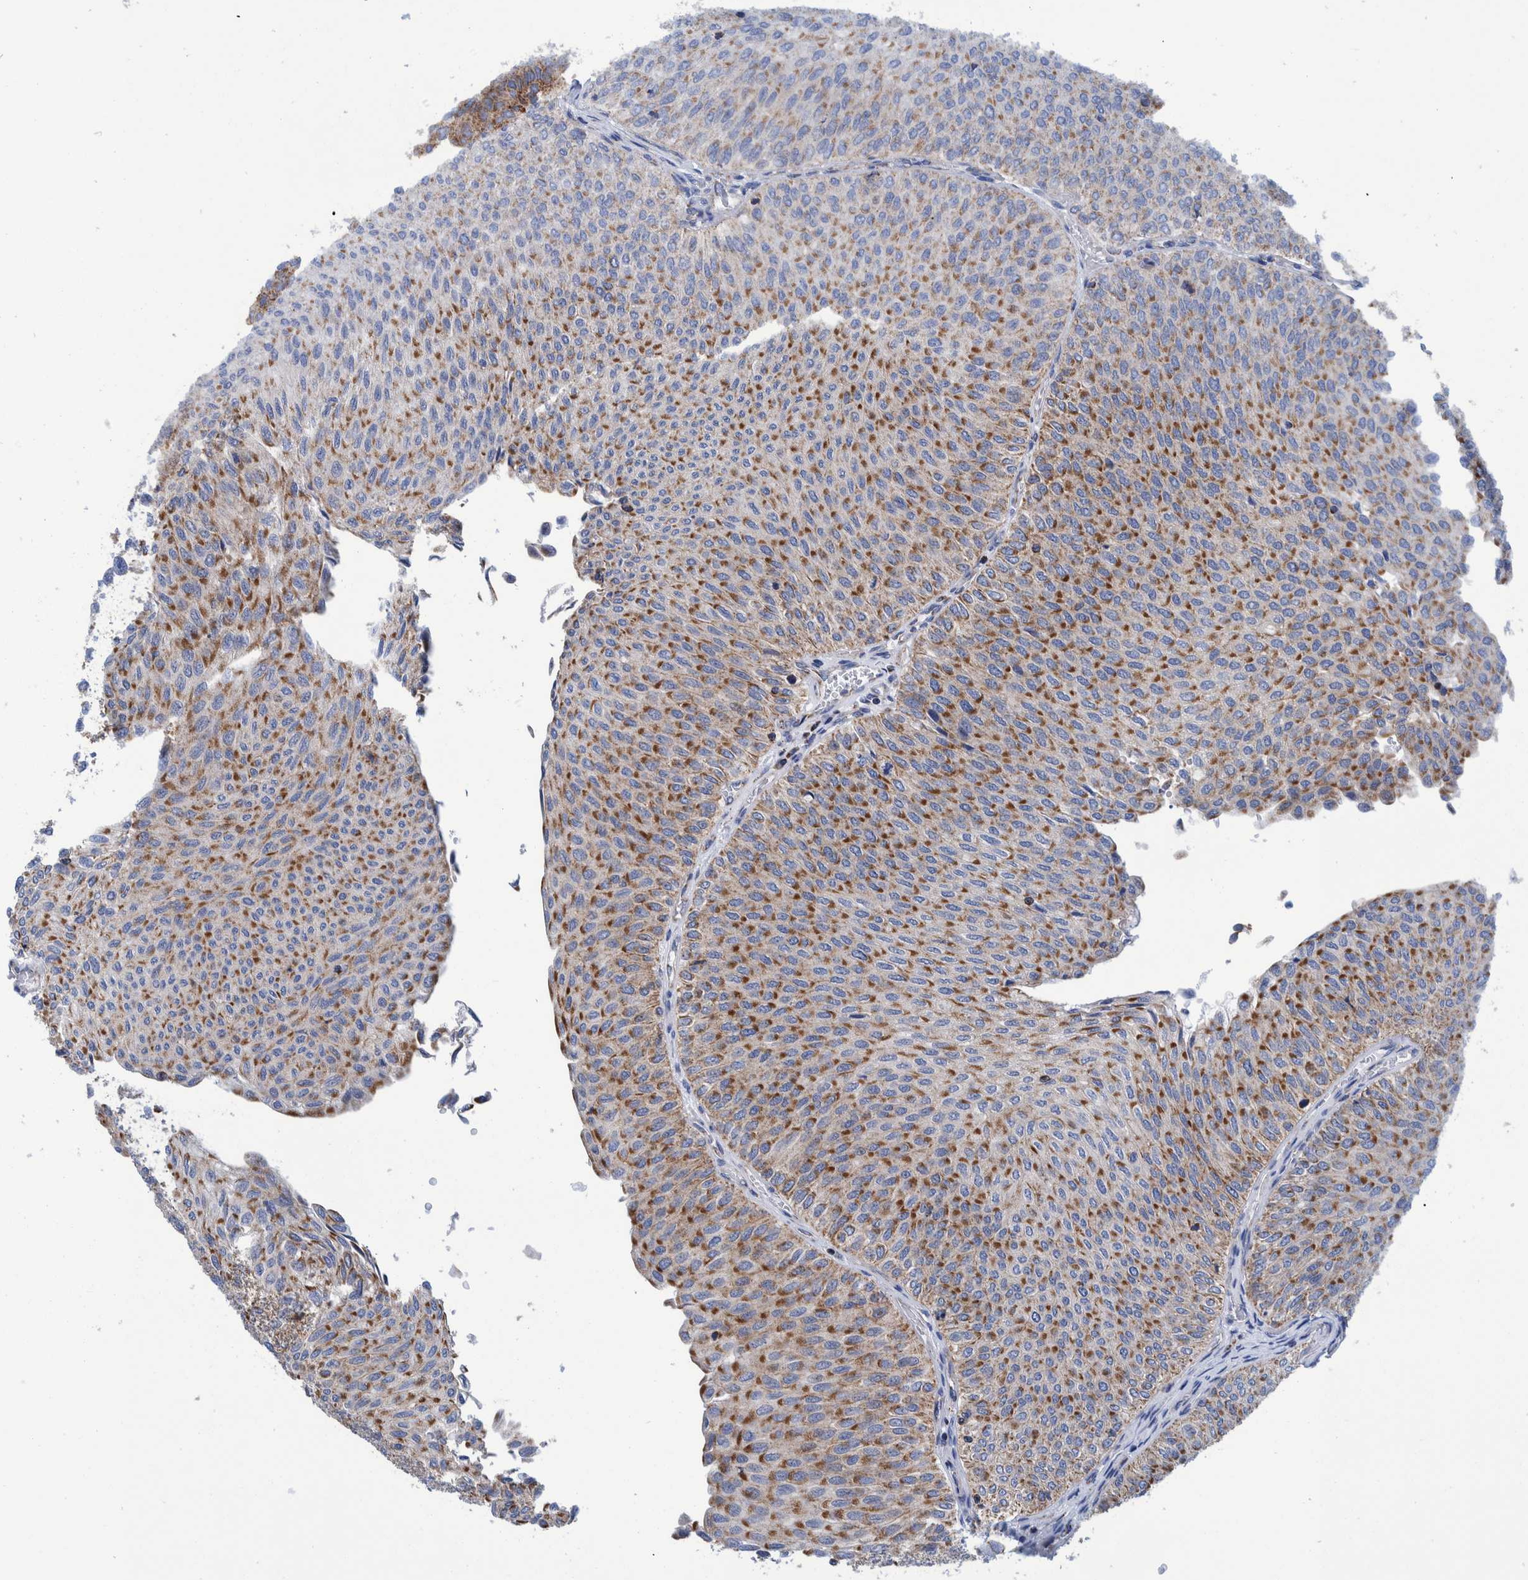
{"staining": {"intensity": "moderate", "quantity": ">75%", "location": "cytoplasmic/membranous"}, "tissue": "urothelial cancer", "cell_type": "Tumor cells", "image_type": "cancer", "snomed": [{"axis": "morphology", "description": "Urothelial carcinoma, Low grade"}, {"axis": "topography", "description": "Urinary bladder"}], "caption": "Immunohistochemical staining of urothelial cancer shows medium levels of moderate cytoplasmic/membranous protein staining in about >75% of tumor cells. The staining is performed using DAB brown chromogen to label protein expression. The nuclei are counter-stained blue using hematoxylin.", "gene": "BZW2", "patient": {"sex": "male", "age": 78}}